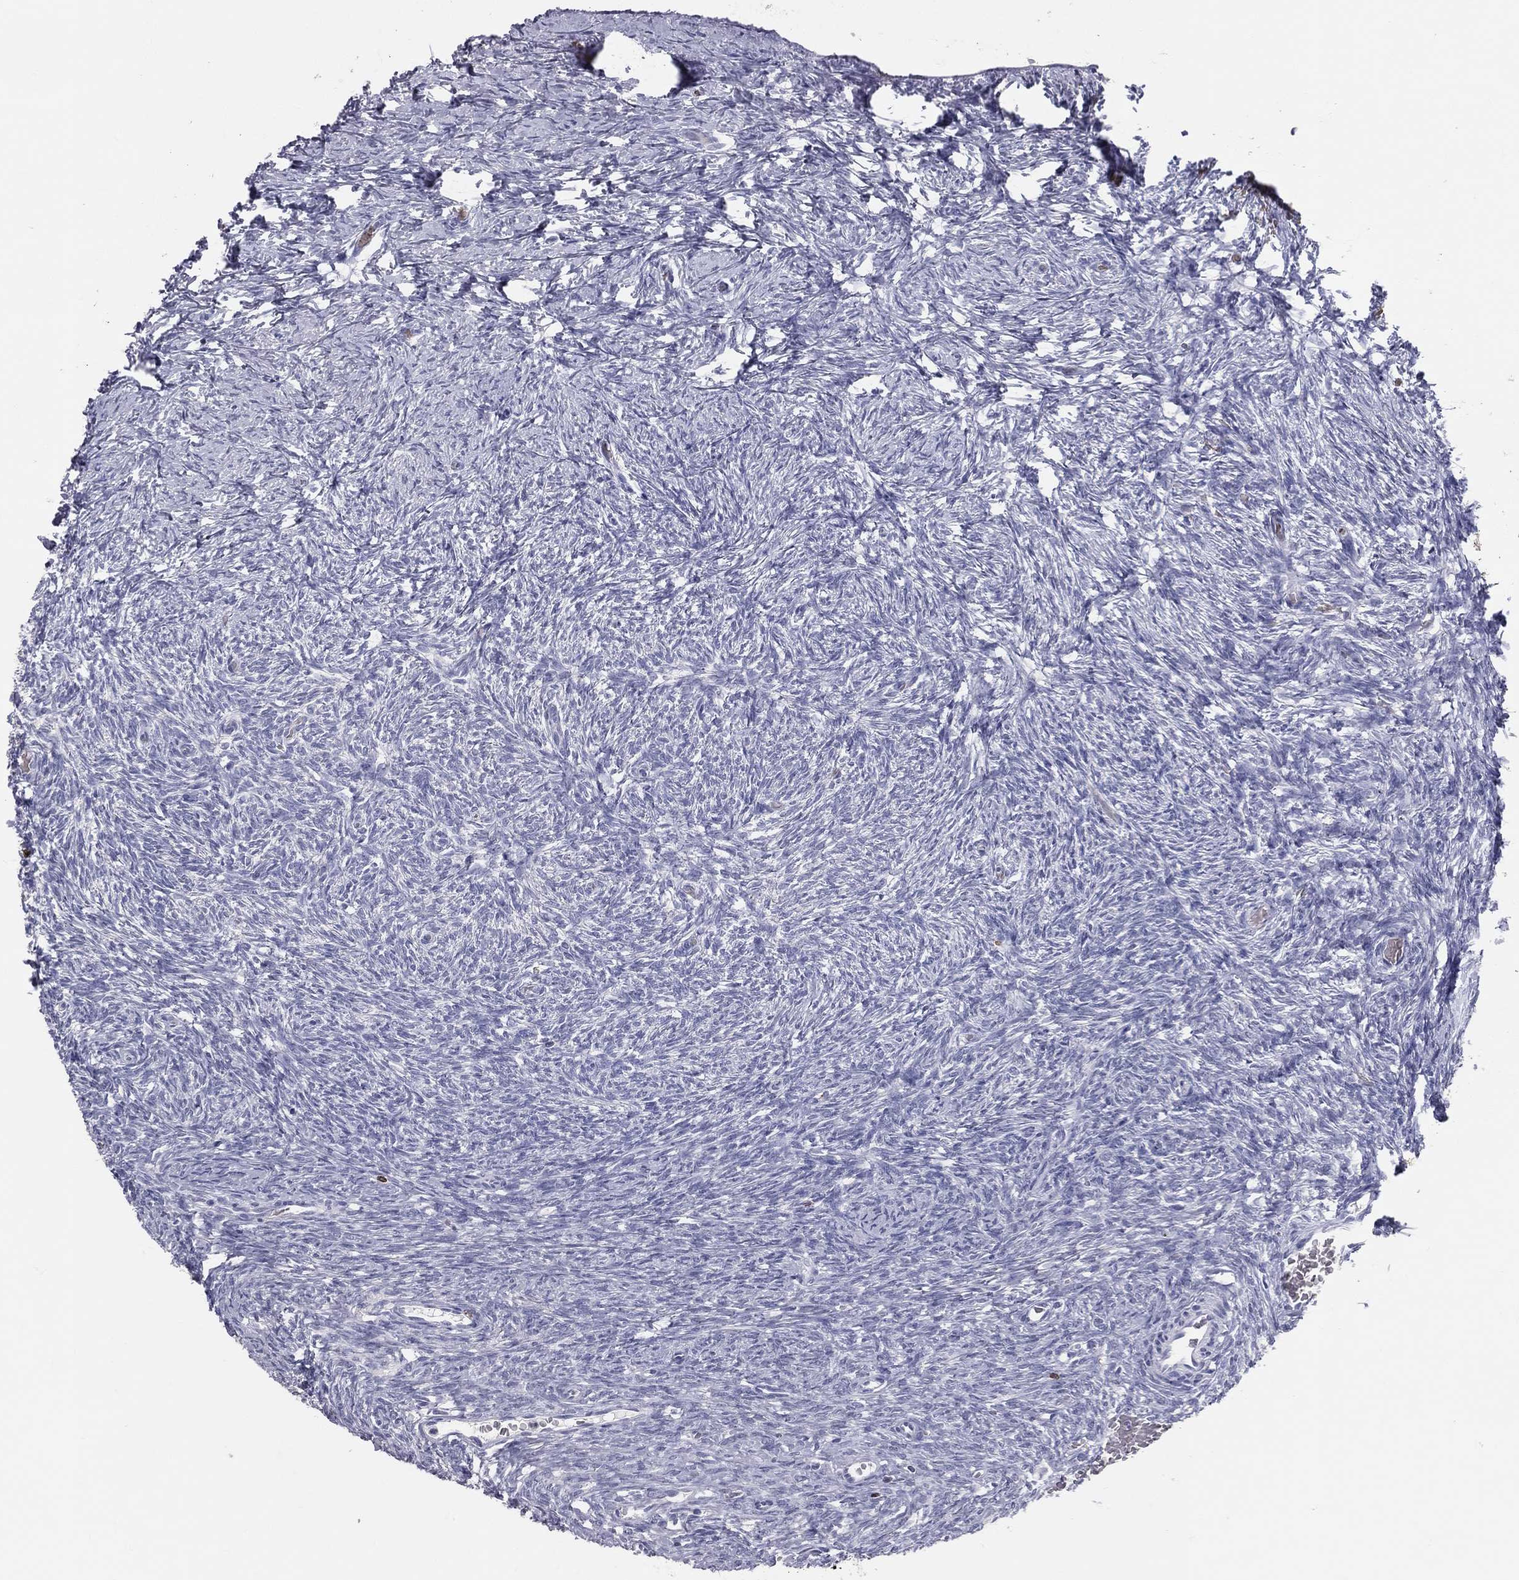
{"staining": {"intensity": "negative", "quantity": "none", "location": "none"}, "tissue": "ovary", "cell_type": "Follicle cells", "image_type": "normal", "snomed": [{"axis": "morphology", "description": "Normal tissue, NOS"}, {"axis": "topography", "description": "Ovary"}], "caption": "A high-resolution image shows immunohistochemistry (IHC) staining of unremarkable ovary, which displays no significant positivity in follicle cells.", "gene": "CTSW", "patient": {"sex": "female", "age": 39}}